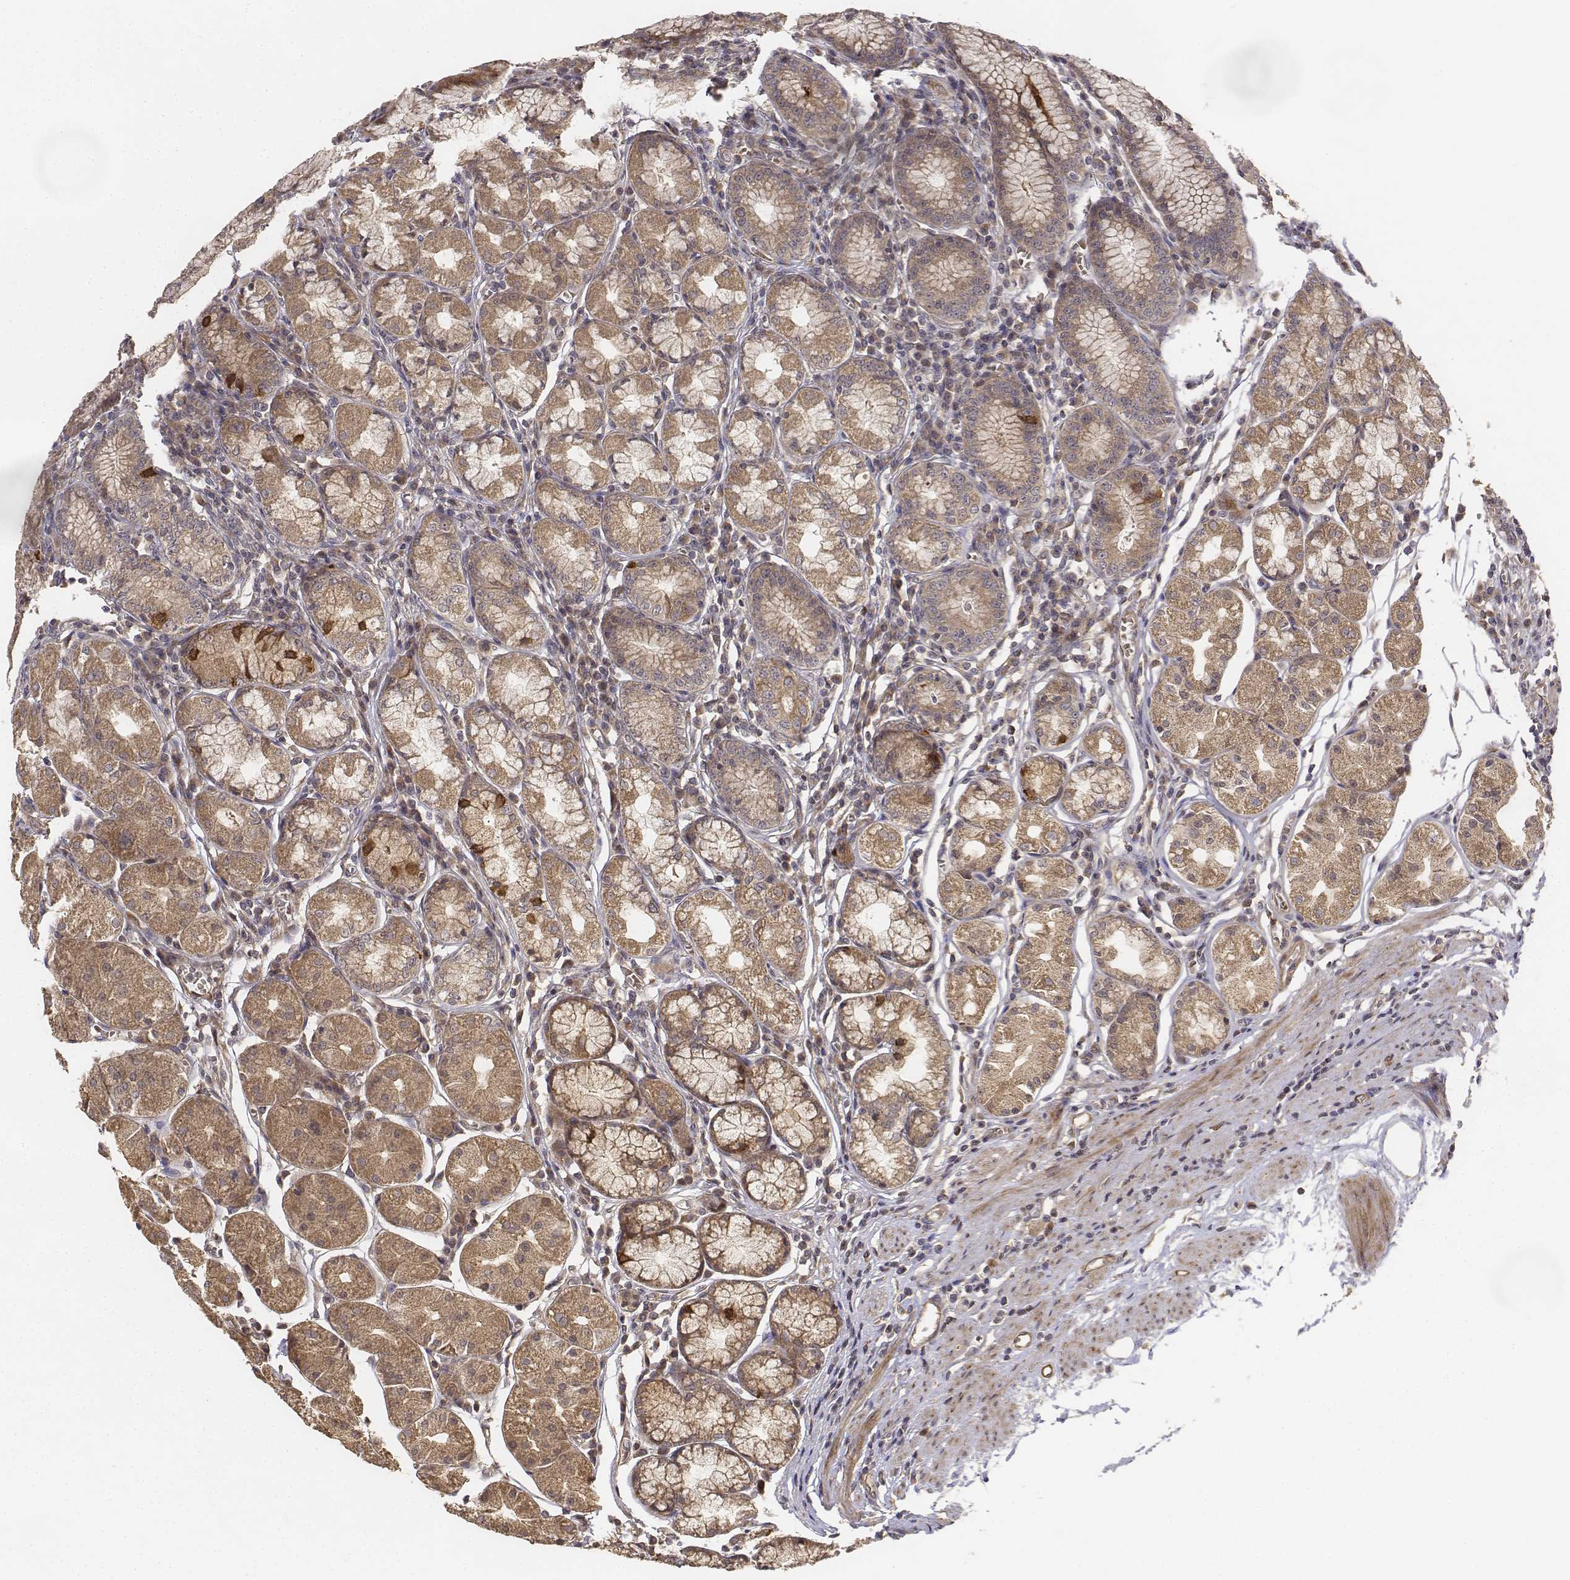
{"staining": {"intensity": "moderate", "quantity": ">75%", "location": "cytoplasmic/membranous"}, "tissue": "stomach", "cell_type": "Glandular cells", "image_type": "normal", "snomed": [{"axis": "morphology", "description": "Normal tissue, NOS"}, {"axis": "topography", "description": "Stomach"}], "caption": "A micrograph showing moderate cytoplasmic/membranous staining in about >75% of glandular cells in normal stomach, as visualized by brown immunohistochemical staining.", "gene": "FBXO21", "patient": {"sex": "male", "age": 55}}